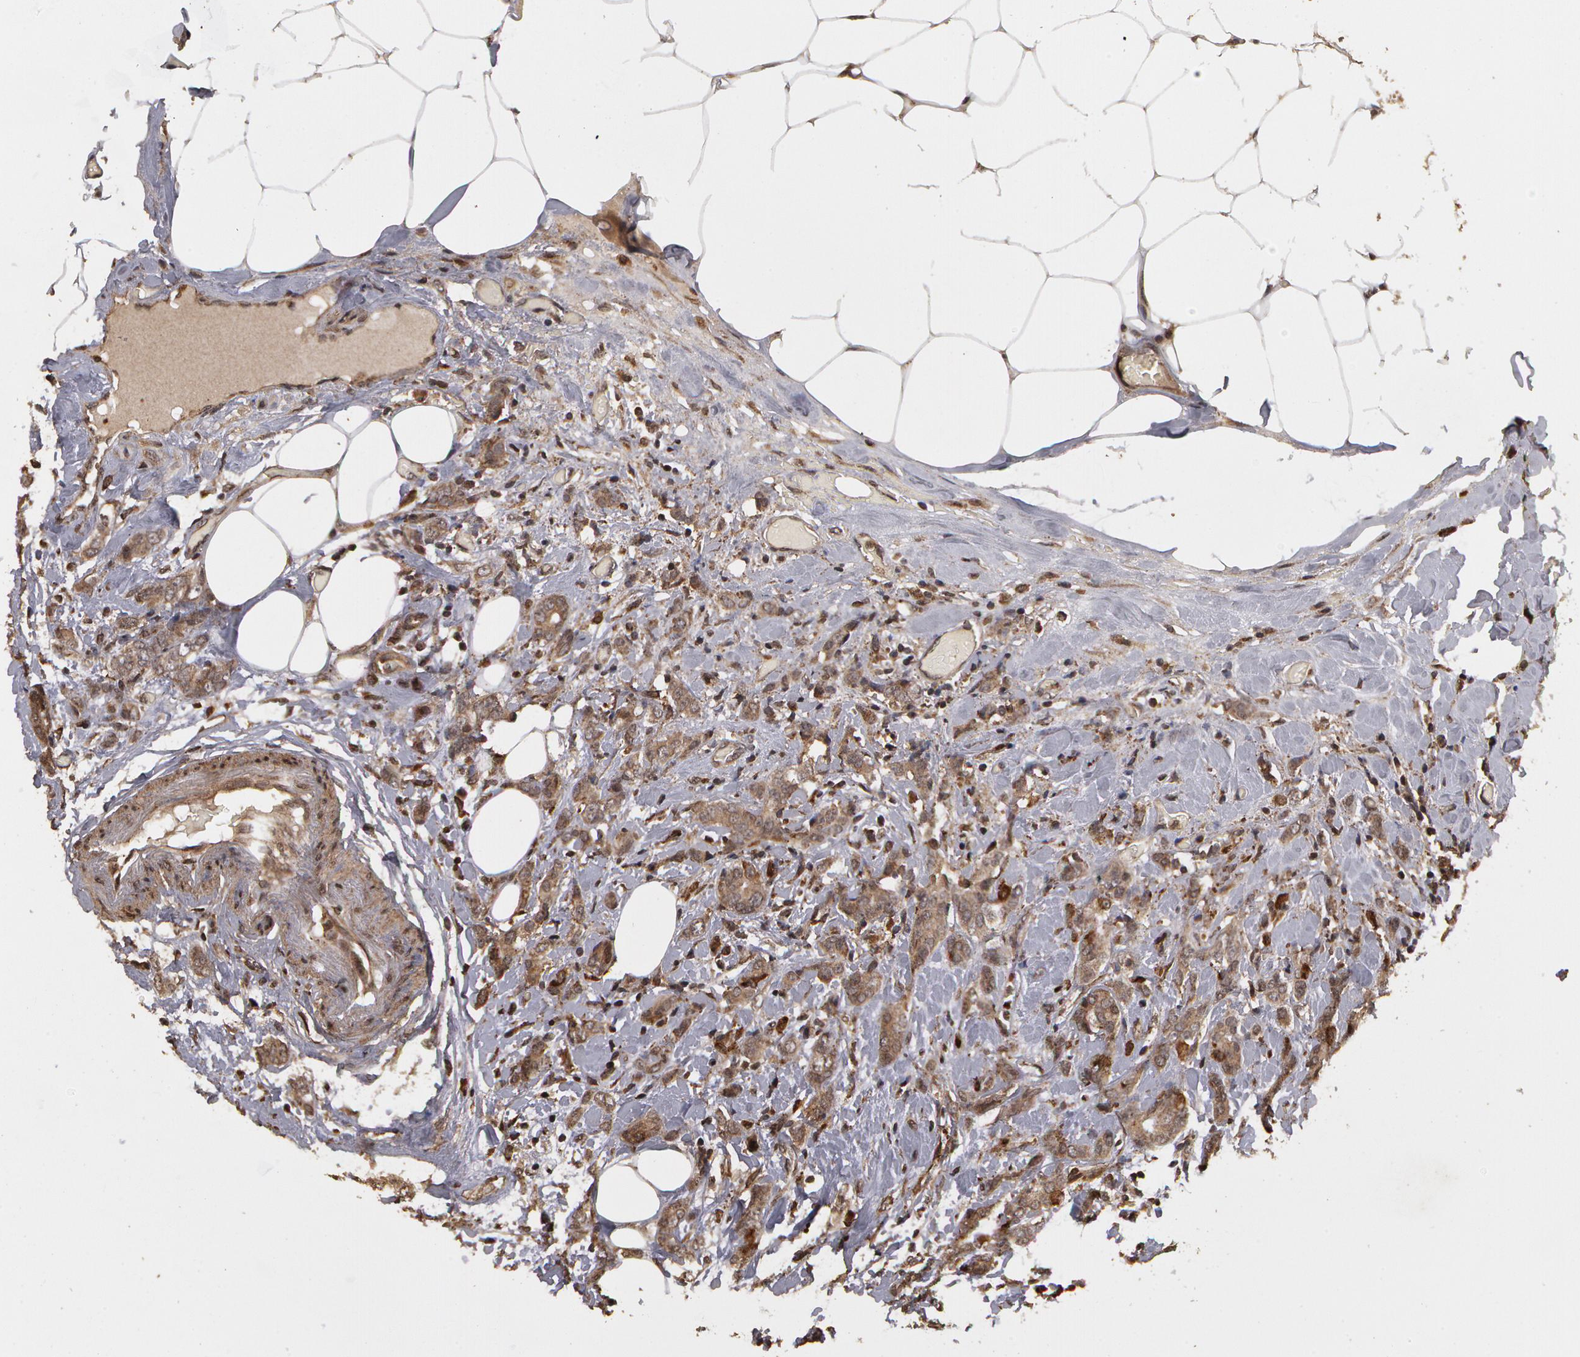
{"staining": {"intensity": "weak", "quantity": ">75%", "location": "cytoplasmic/membranous"}, "tissue": "breast cancer", "cell_type": "Tumor cells", "image_type": "cancer", "snomed": [{"axis": "morphology", "description": "Duct carcinoma"}, {"axis": "topography", "description": "Breast"}], "caption": "DAB (3,3'-diaminobenzidine) immunohistochemical staining of breast cancer (invasive ductal carcinoma) reveals weak cytoplasmic/membranous protein expression in approximately >75% of tumor cells.", "gene": "CALR", "patient": {"sex": "female", "age": 53}}